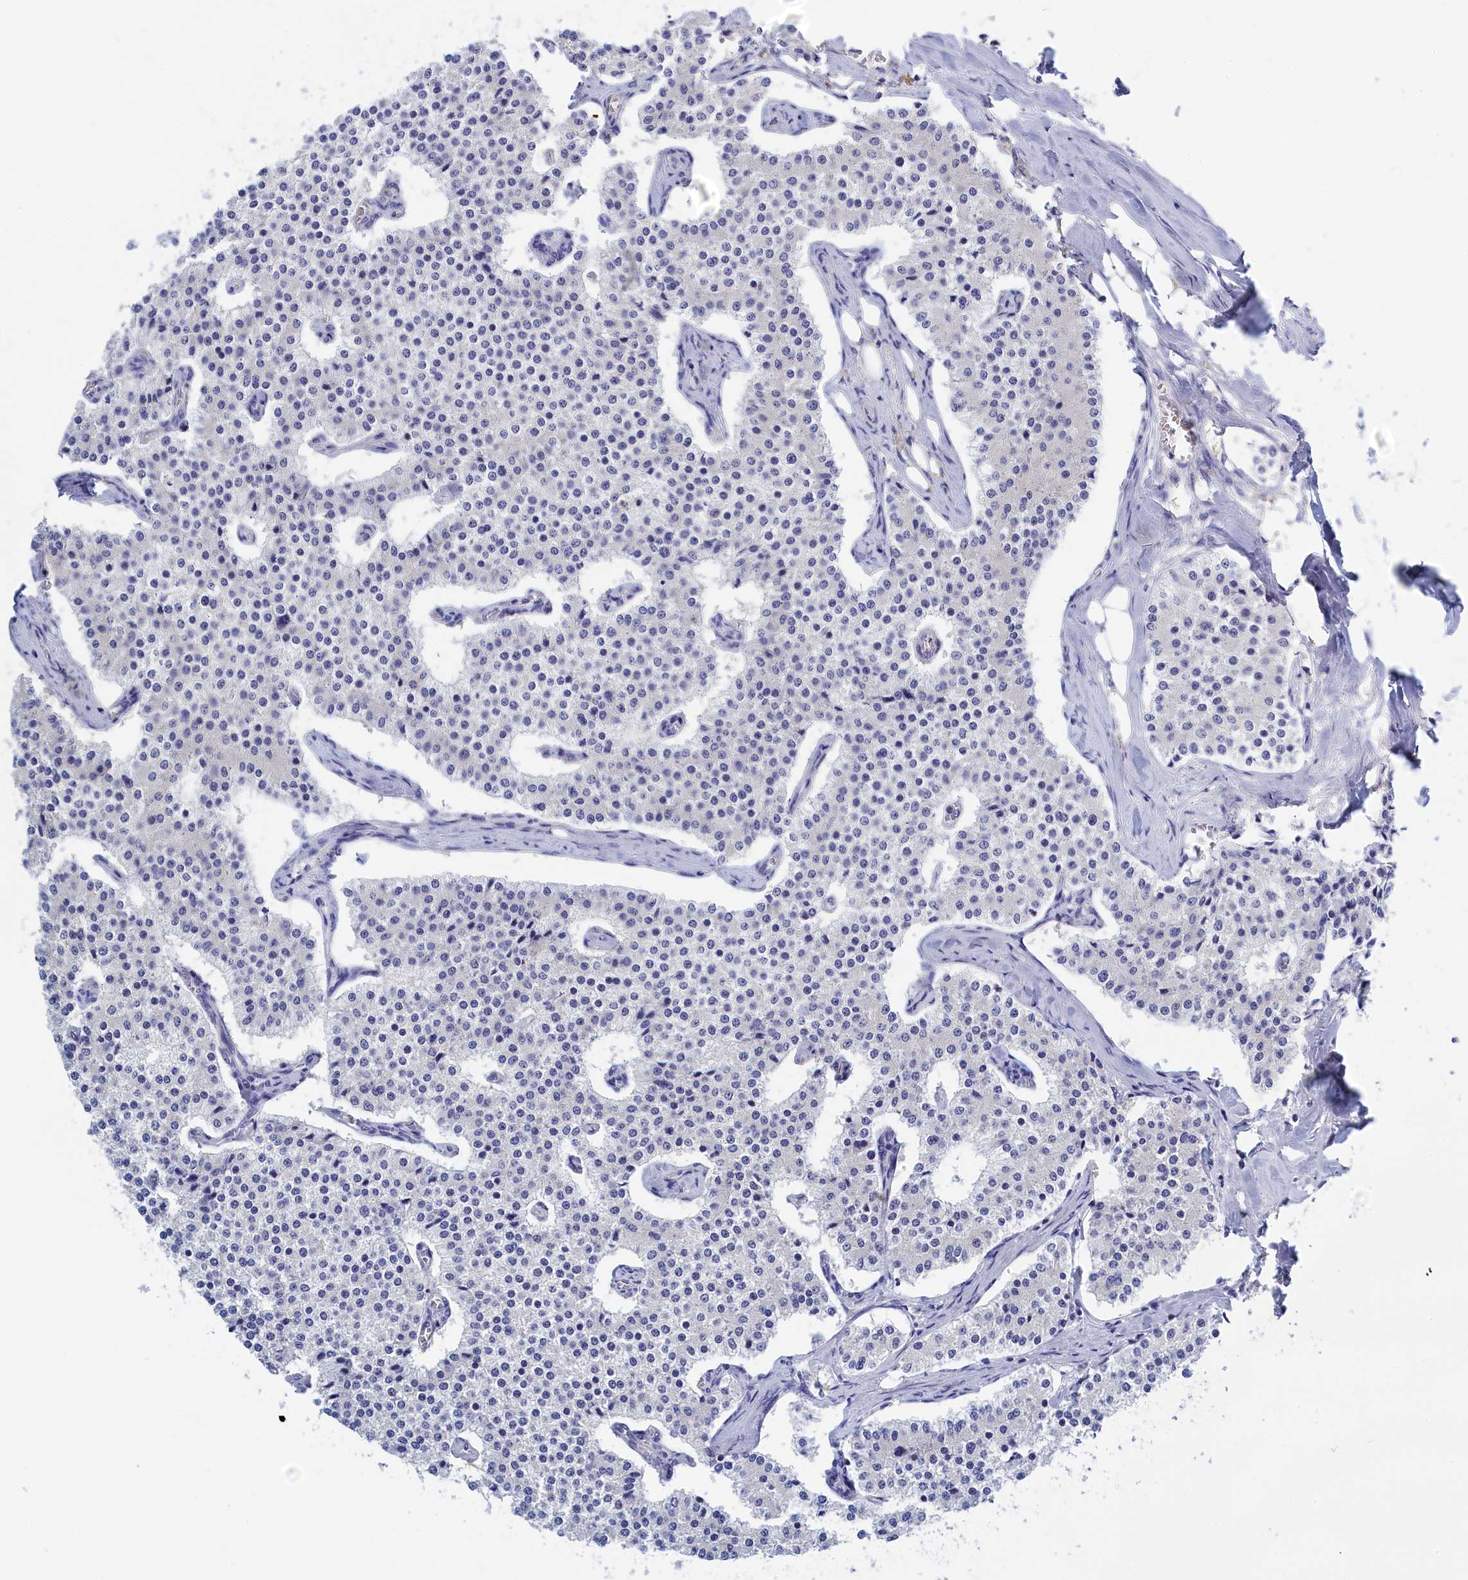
{"staining": {"intensity": "negative", "quantity": "none", "location": "none"}, "tissue": "carcinoid", "cell_type": "Tumor cells", "image_type": "cancer", "snomed": [{"axis": "morphology", "description": "Carcinoid, malignant, NOS"}, {"axis": "topography", "description": "Colon"}], "caption": "DAB immunohistochemical staining of human carcinoid (malignant) reveals no significant expression in tumor cells. (DAB immunohistochemistry (IHC) with hematoxylin counter stain).", "gene": "PGP", "patient": {"sex": "female", "age": 52}}